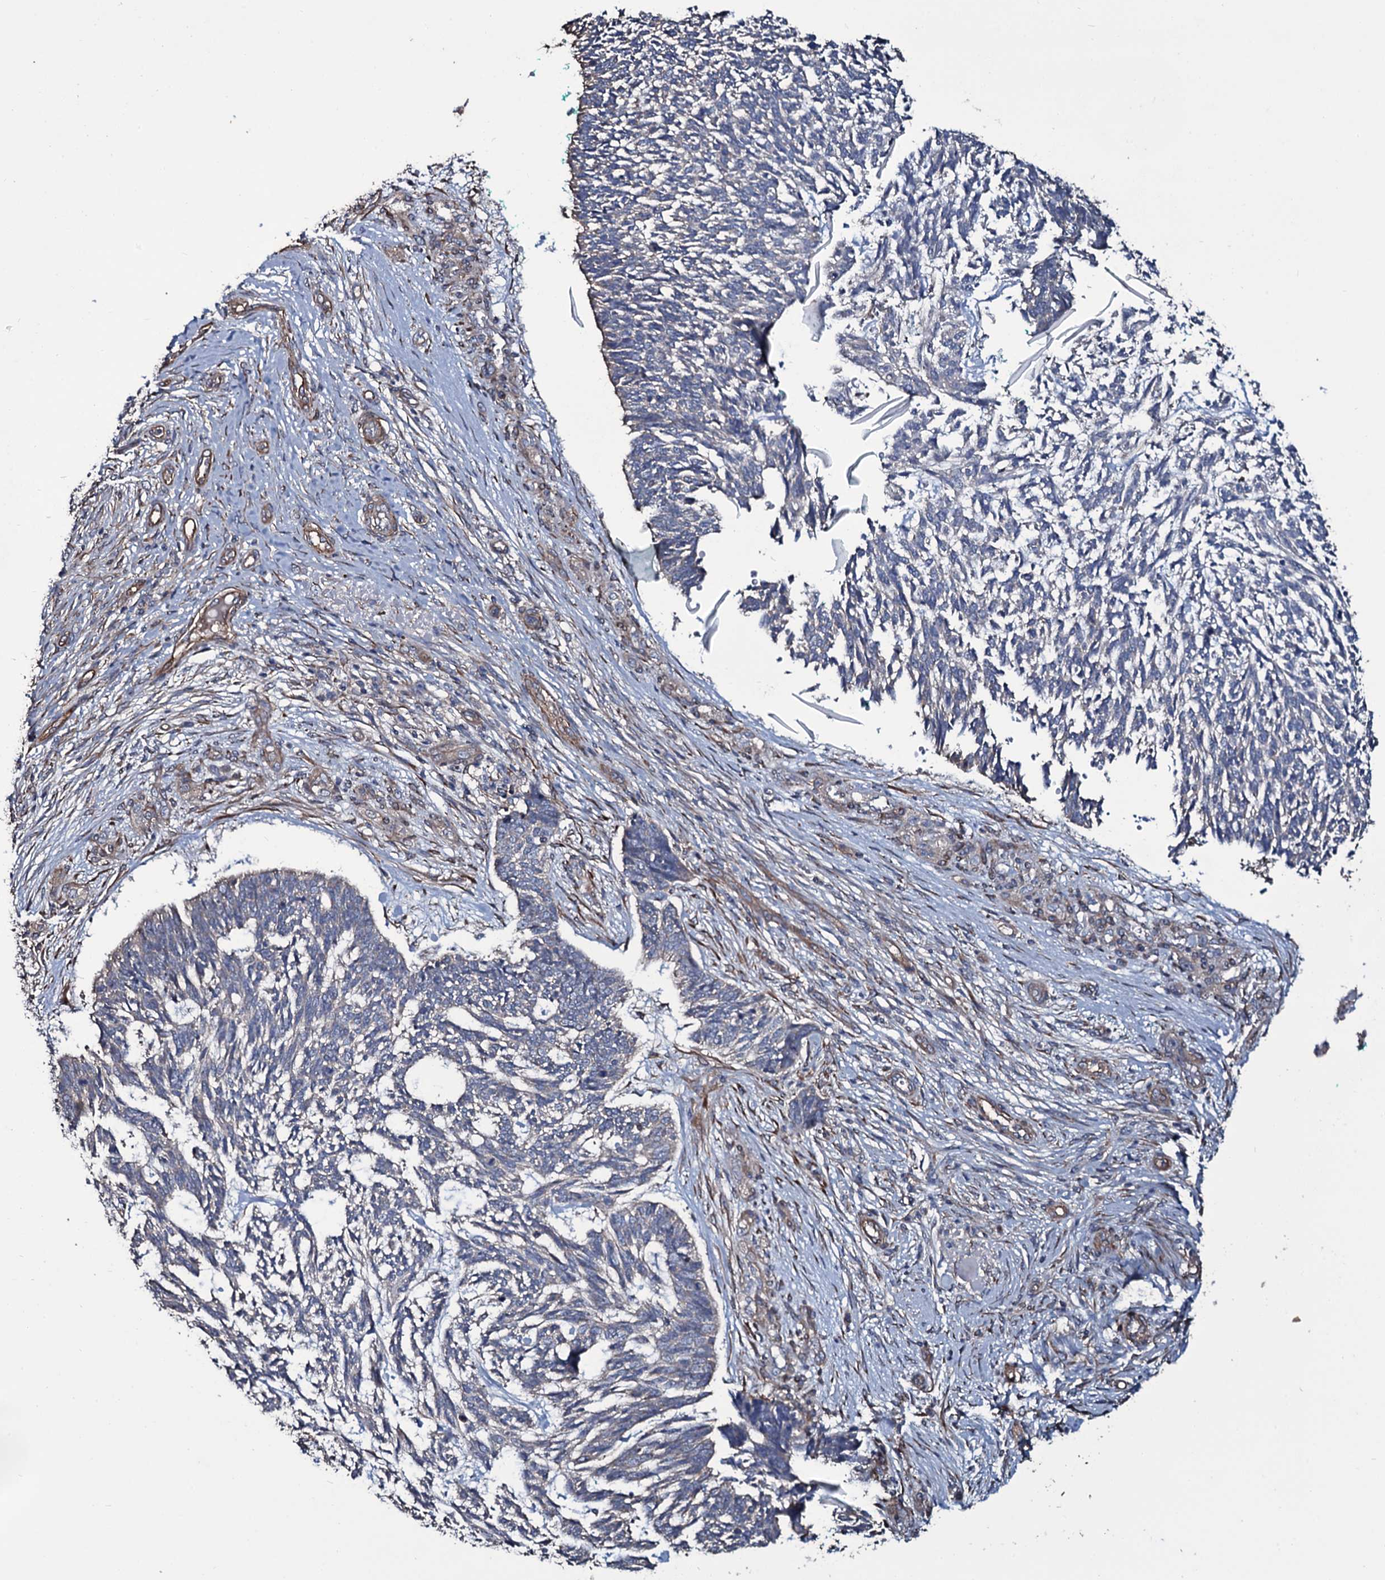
{"staining": {"intensity": "weak", "quantity": "25%-75%", "location": "cytoplasmic/membranous"}, "tissue": "skin cancer", "cell_type": "Tumor cells", "image_type": "cancer", "snomed": [{"axis": "morphology", "description": "Basal cell carcinoma"}, {"axis": "topography", "description": "Skin"}], "caption": "This is an image of immunohistochemistry (IHC) staining of basal cell carcinoma (skin), which shows weak staining in the cytoplasmic/membranous of tumor cells.", "gene": "WIPF3", "patient": {"sex": "male", "age": 88}}